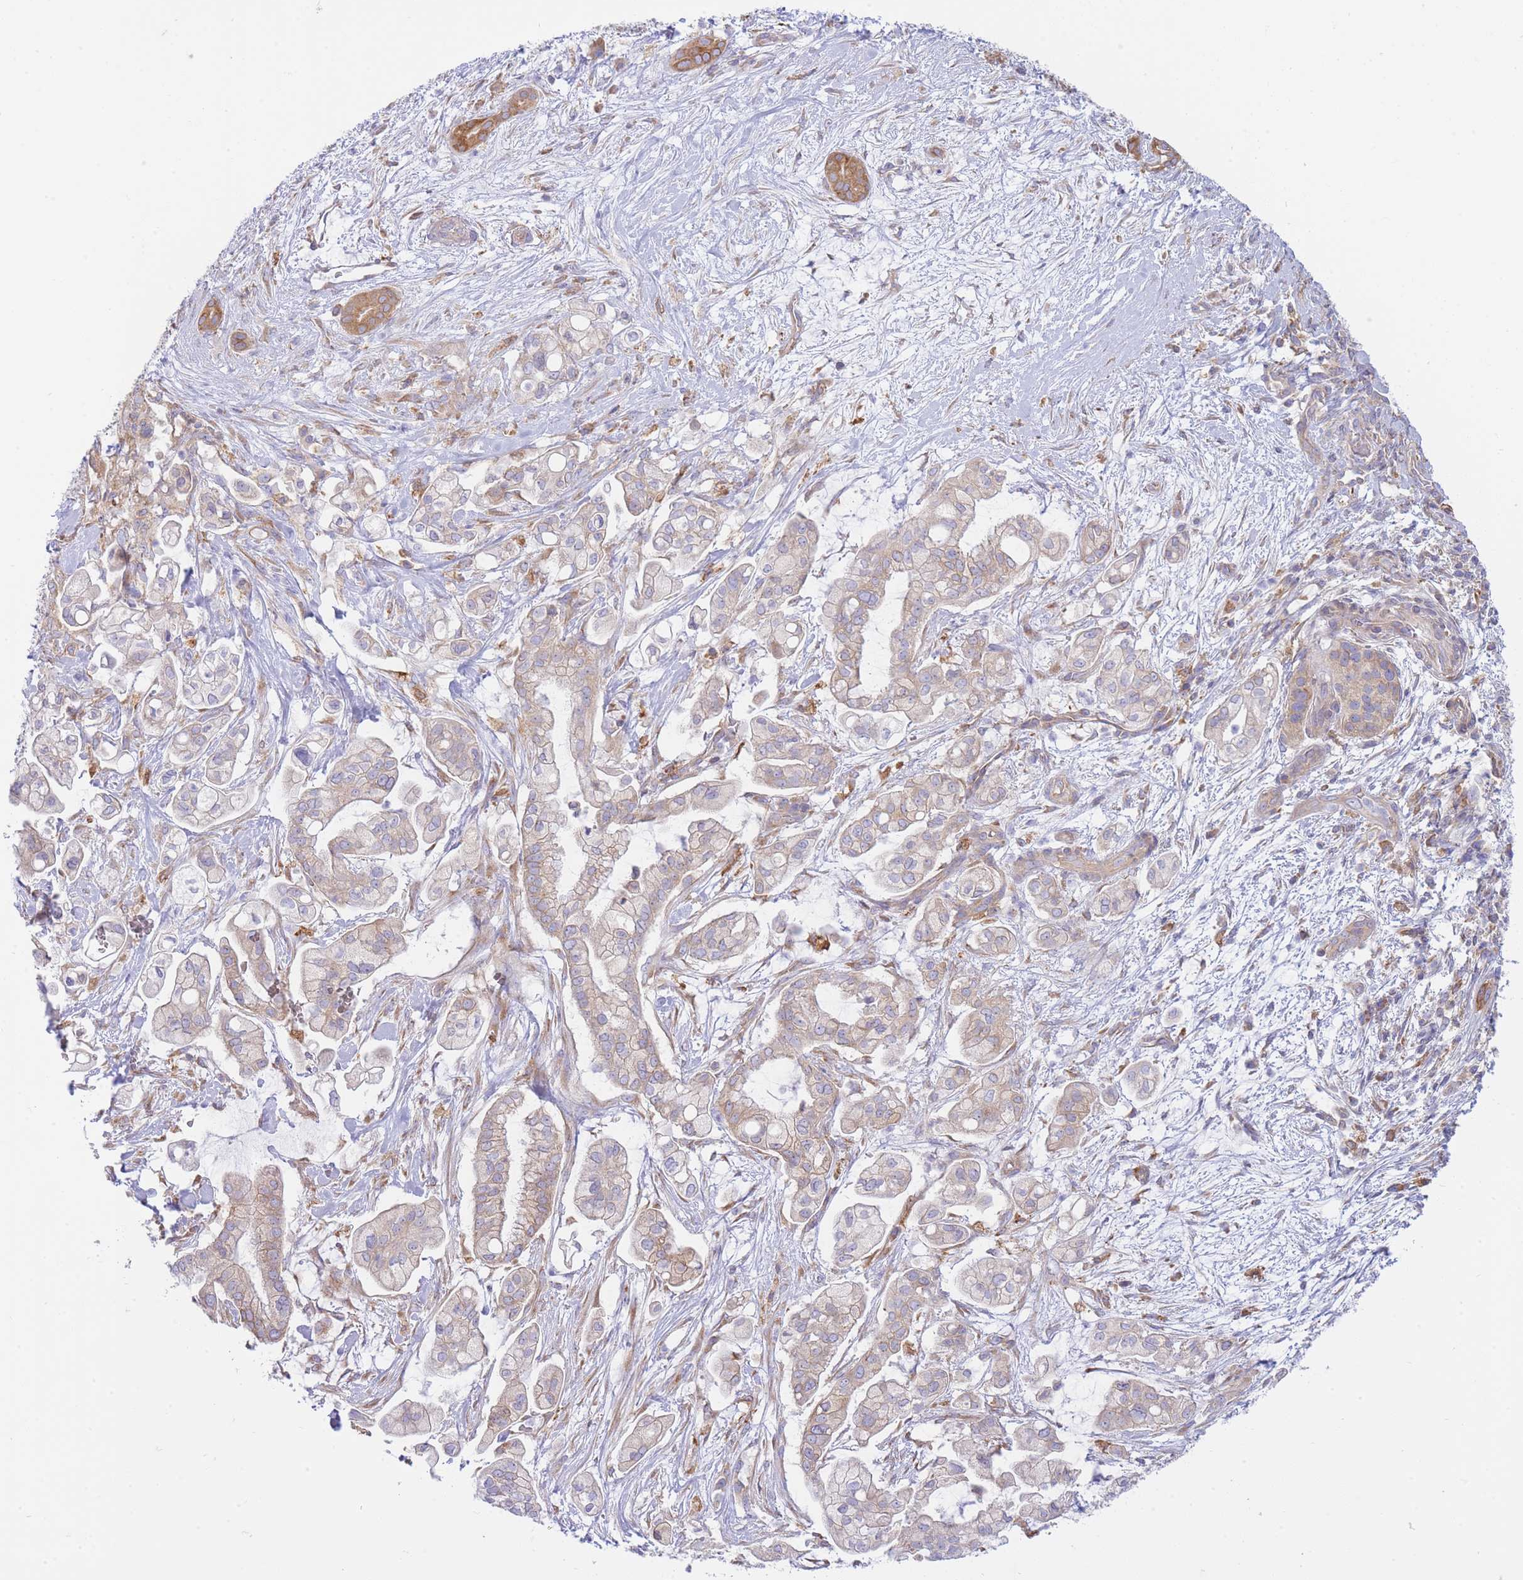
{"staining": {"intensity": "weak", "quantity": "<25%", "location": "cytoplasmic/membranous"}, "tissue": "pancreatic cancer", "cell_type": "Tumor cells", "image_type": "cancer", "snomed": [{"axis": "morphology", "description": "Adenocarcinoma, NOS"}, {"axis": "topography", "description": "Pancreas"}], "caption": "IHC micrograph of neoplastic tissue: pancreatic cancer (adenocarcinoma) stained with DAB reveals no significant protein expression in tumor cells.", "gene": "SH2B2", "patient": {"sex": "female", "age": 69}}